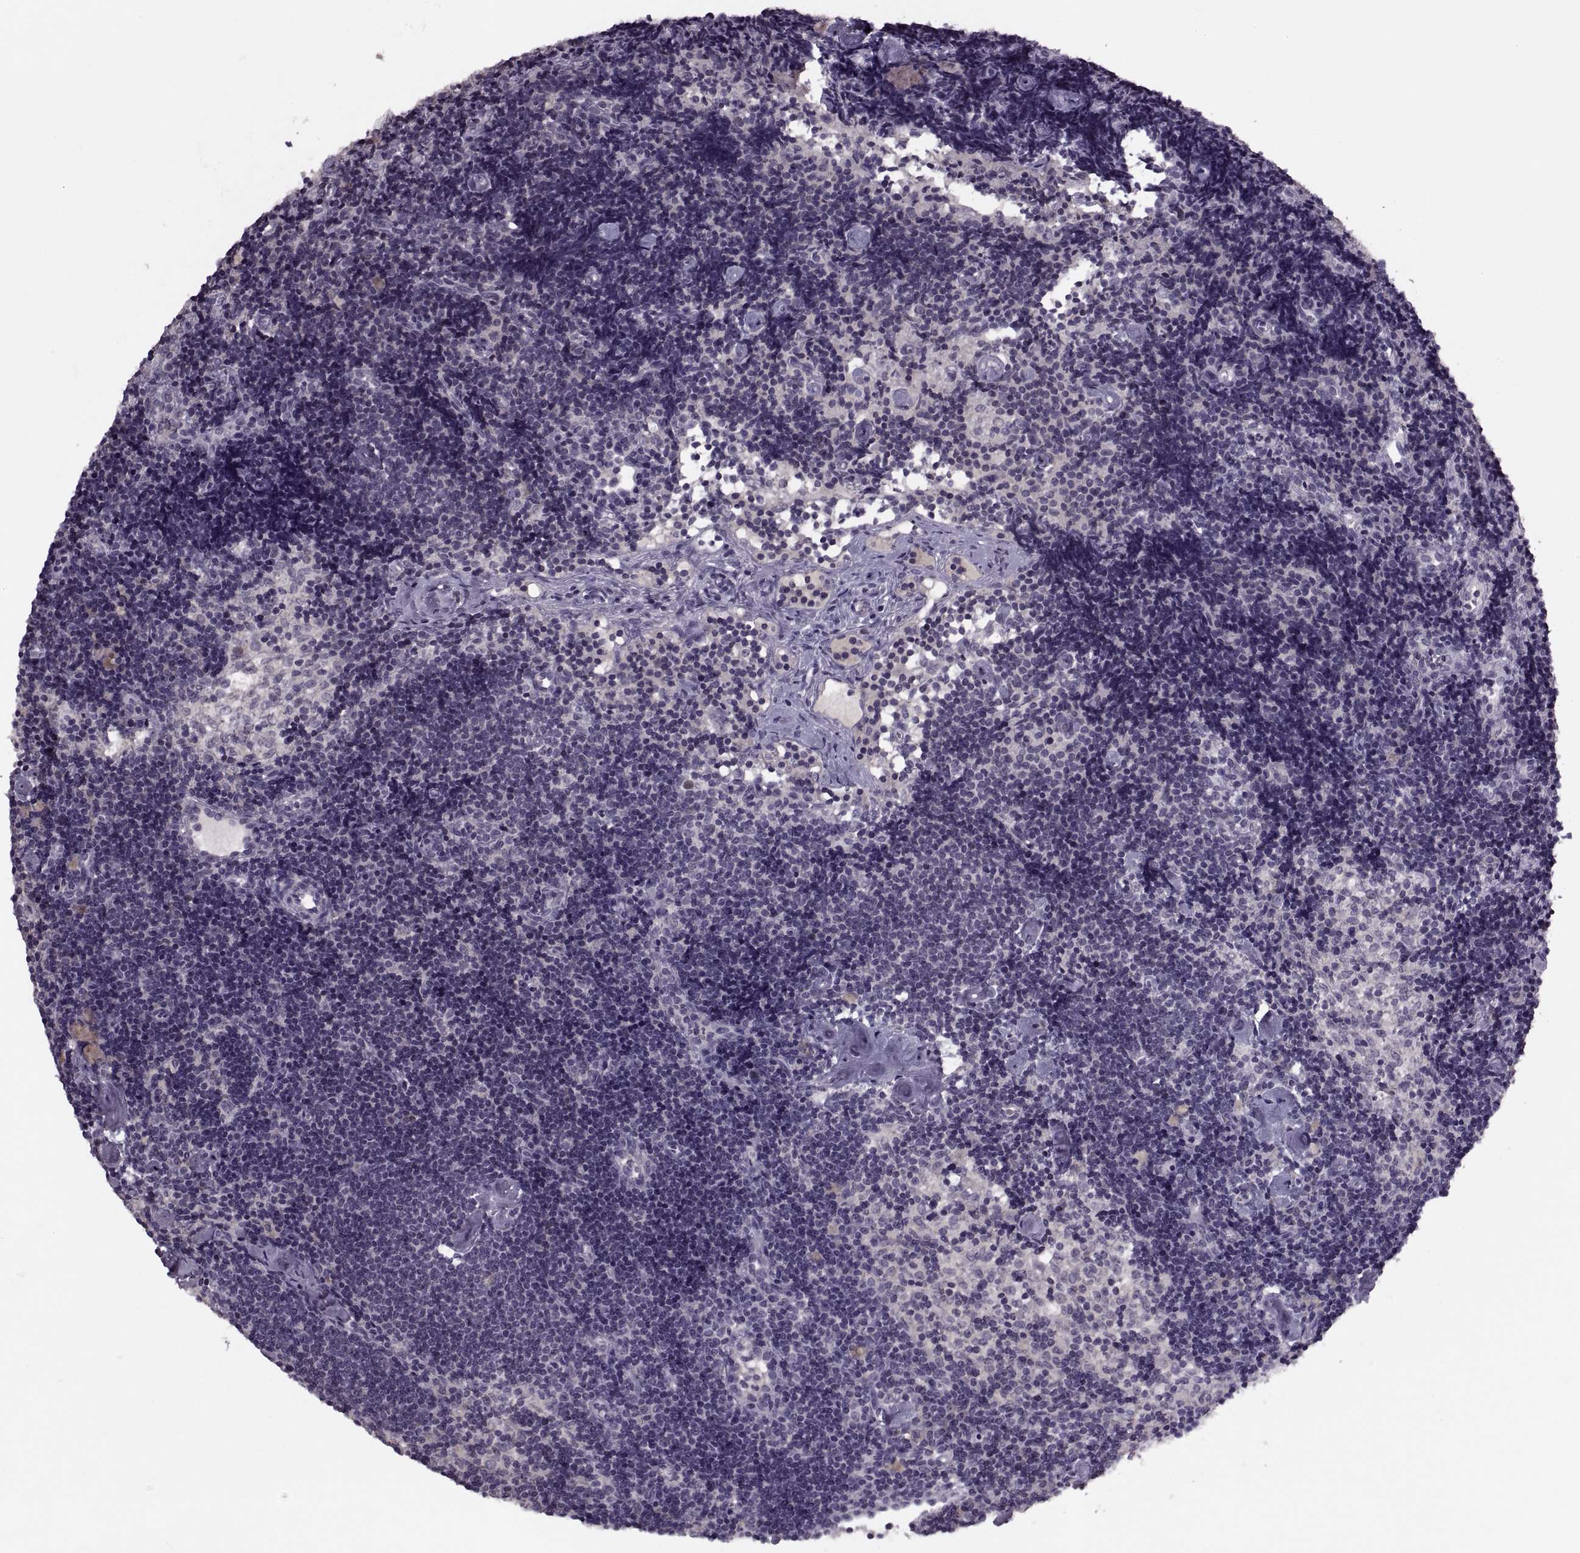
{"staining": {"intensity": "negative", "quantity": "none", "location": "none"}, "tissue": "lymph node", "cell_type": "Germinal center cells", "image_type": "normal", "snomed": [{"axis": "morphology", "description": "Normal tissue, NOS"}, {"axis": "topography", "description": "Lymph node"}], "caption": "High magnification brightfield microscopy of benign lymph node stained with DAB (brown) and counterstained with hematoxylin (blue): germinal center cells show no significant staining. The staining is performed using DAB (3,3'-diaminobenzidine) brown chromogen with nuclei counter-stained in using hematoxylin.", "gene": "CACNA1F", "patient": {"sex": "female", "age": 42}}